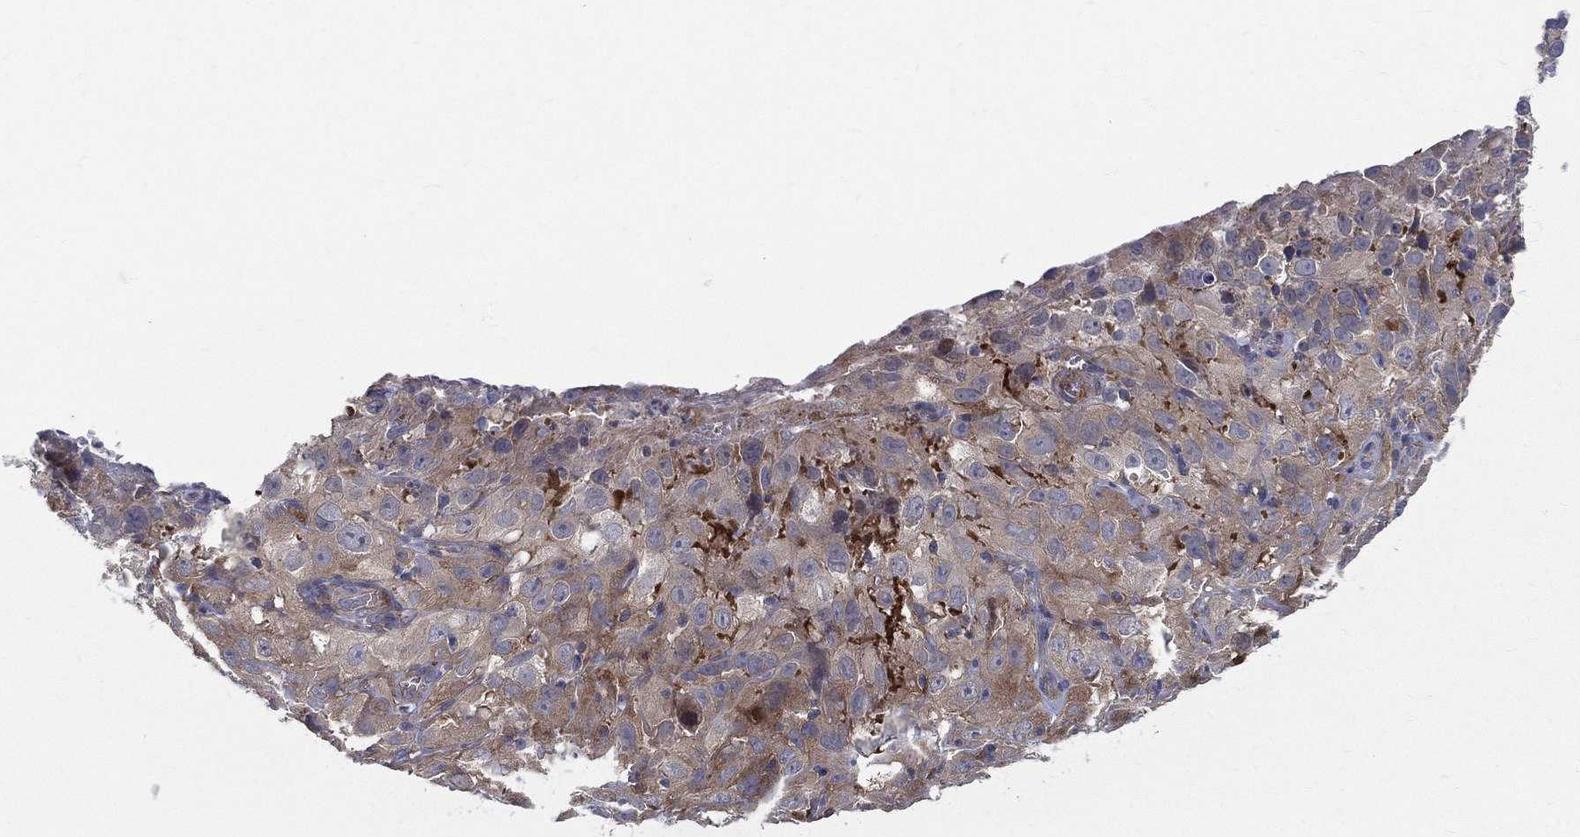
{"staining": {"intensity": "moderate", "quantity": ">75%", "location": "cytoplasmic/membranous"}, "tissue": "cervical cancer", "cell_type": "Tumor cells", "image_type": "cancer", "snomed": [{"axis": "morphology", "description": "Squamous cell carcinoma, NOS"}, {"axis": "topography", "description": "Cervix"}], "caption": "This is a histology image of immunohistochemistry (IHC) staining of cervical cancer (squamous cell carcinoma), which shows moderate staining in the cytoplasmic/membranous of tumor cells.", "gene": "POMZP3", "patient": {"sex": "female", "age": 32}}